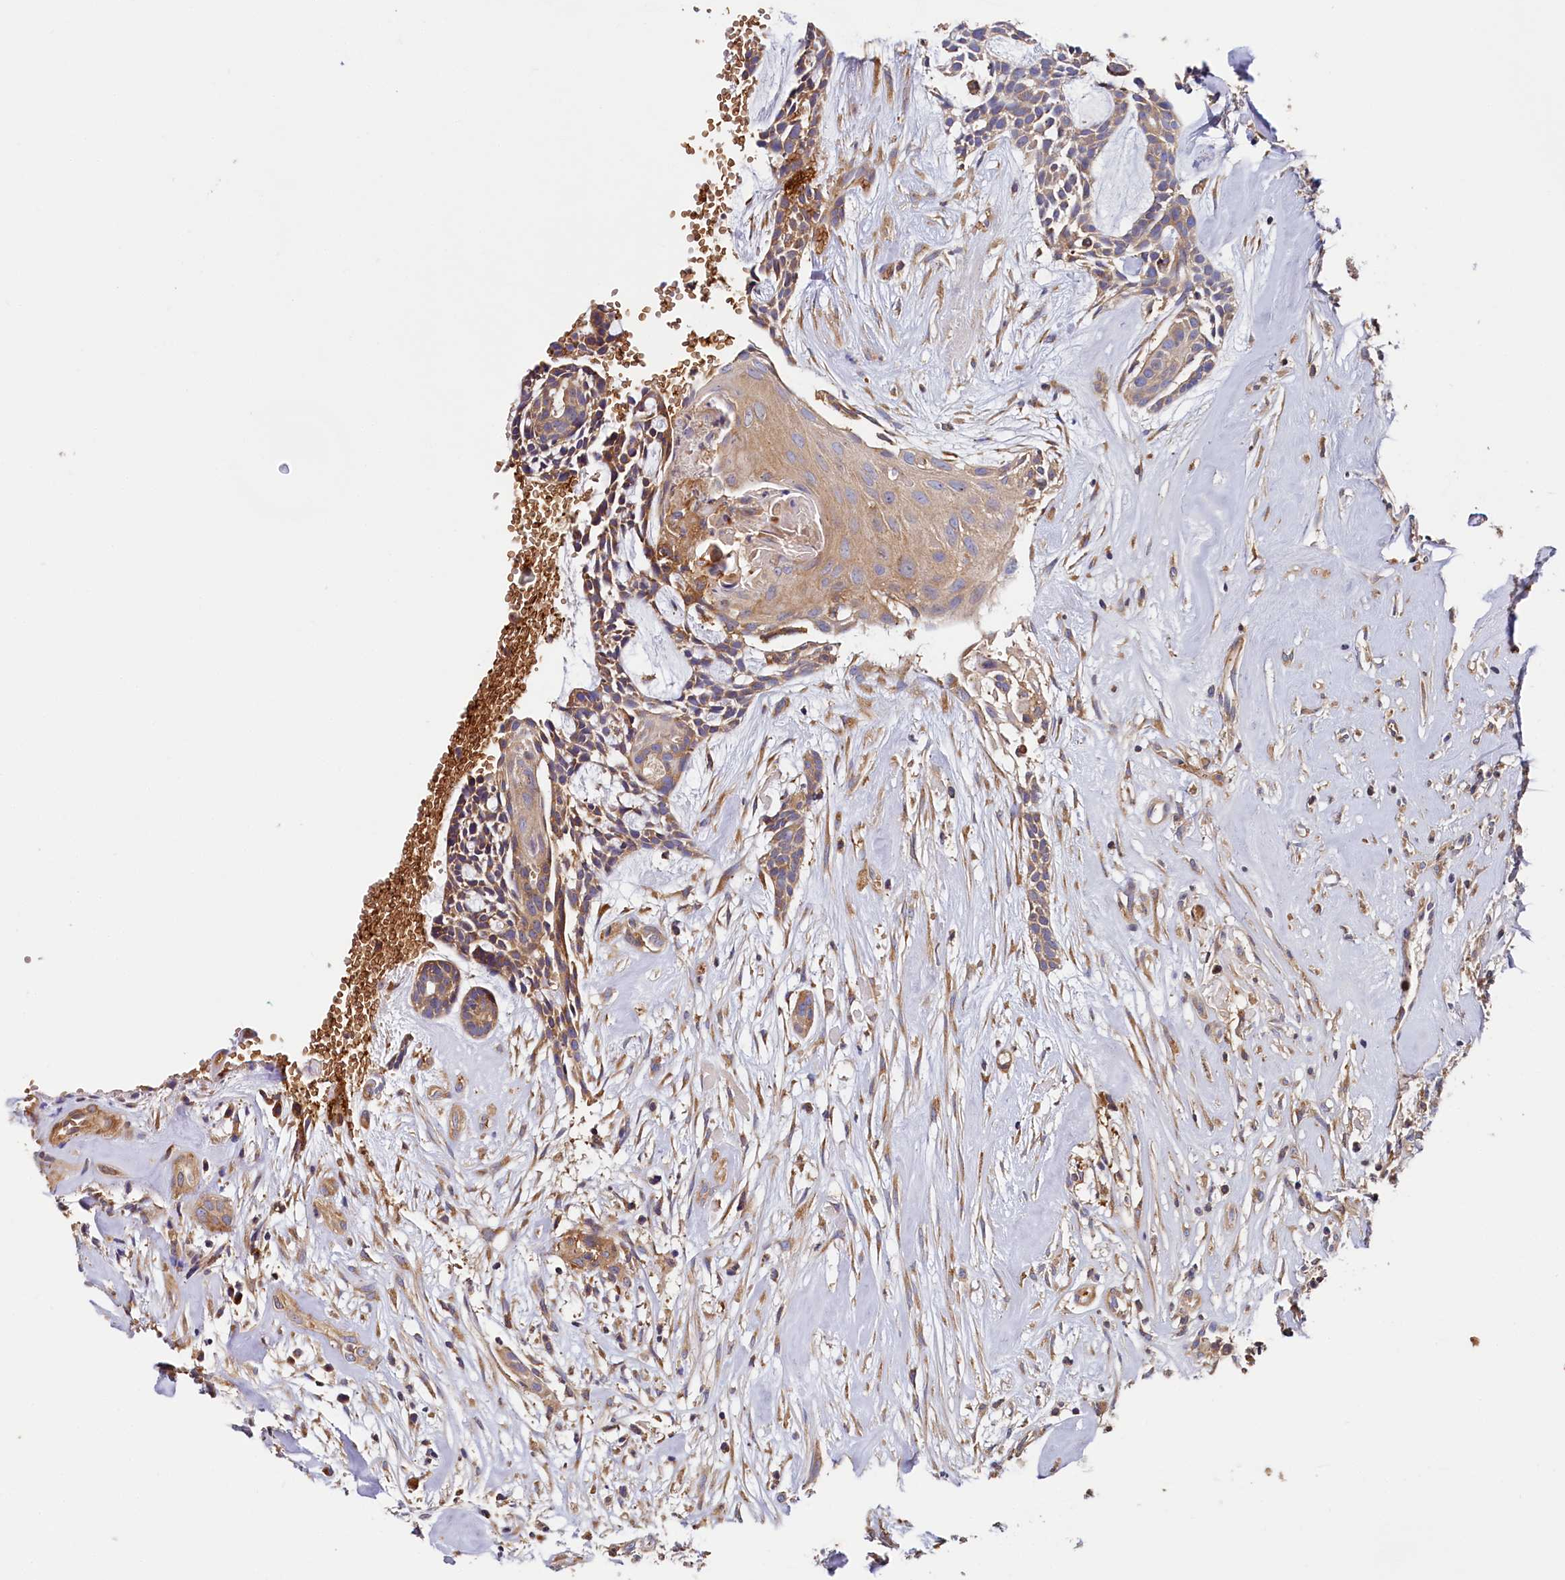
{"staining": {"intensity": "moderate", "quantity": "<25%", "location": "cytoplasmic/membranous"}, "tissue": "head and neck cancer", "cell_type": "Tumor cells", "image_type": "cancer", "snomed": [{"axis": "morphology", "description": "Adenocarcinoma, NOS"}, {"axis": "topography", "description": "Subcutis"}, {"axis": "topography", "description": "Head-Neck"}], "caption": "Brown immunohistochemical staining in human head and neck cancer reveals moderate cytoplasmic/membranous positivity in about <25% of tumor cells.", "gene": "PPIP5K1", "patient": {"sex": "female", "age": 73}}